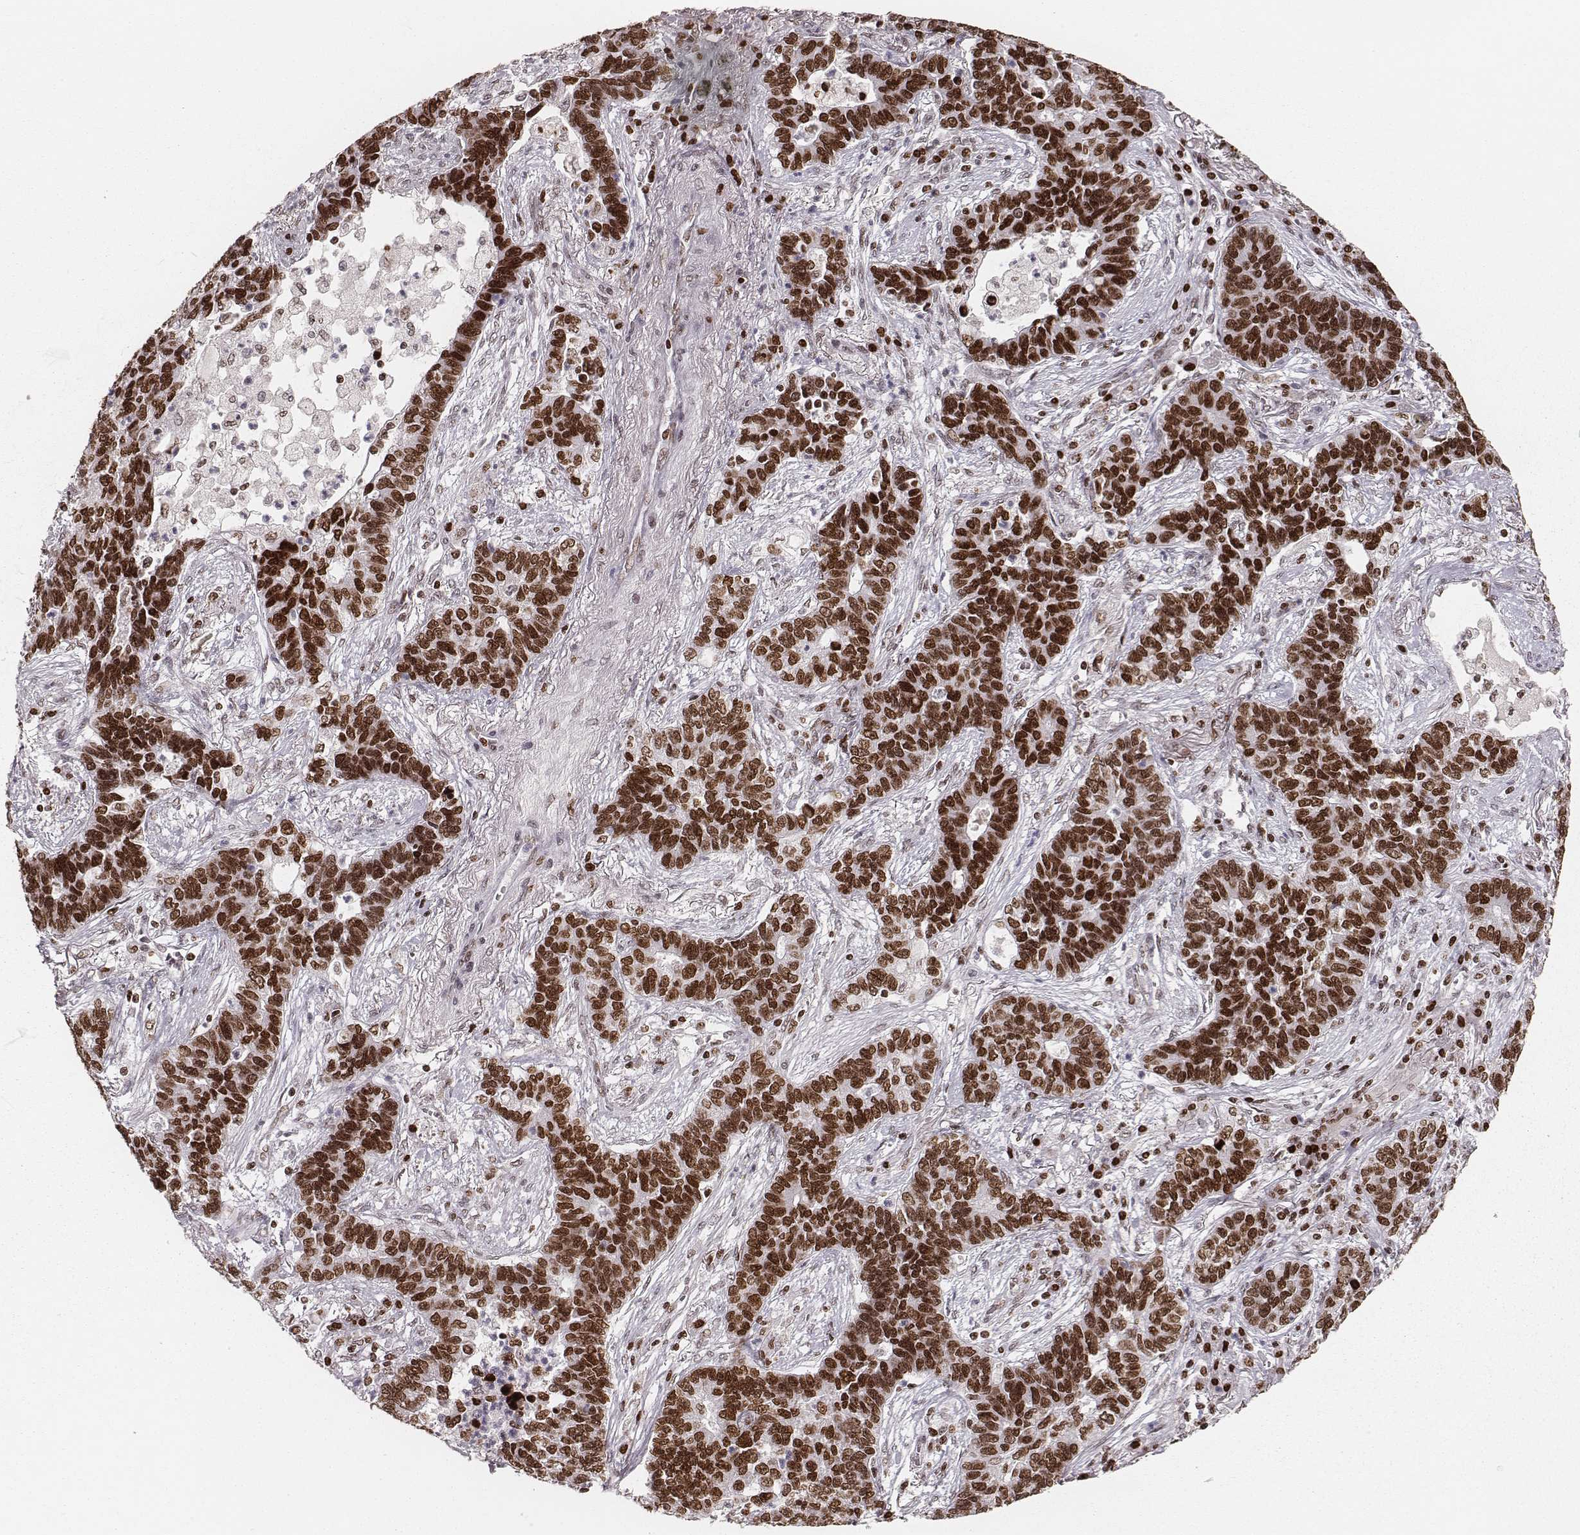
{"staining": {"intensity": "strong", "quantity": ">75%", "location": "nuclear"}, "tissue": "lung cancer", "cell_type": "Tumor cells", "image_type": "cancer", "snomed": [{"axis": "morphology", "description": "Adenocarcinoma, NOS"}, {"axis": "topography", "description": "Lung"}], "caption": "A histopathology image showing strong nuclear positivity in approximately >75% of tumor cells in lung adenocarcinoma, as visualized by brown immunohistochemical staining.", "gene": "PARP1", "patient": {"sex": "female", "age": 57}}